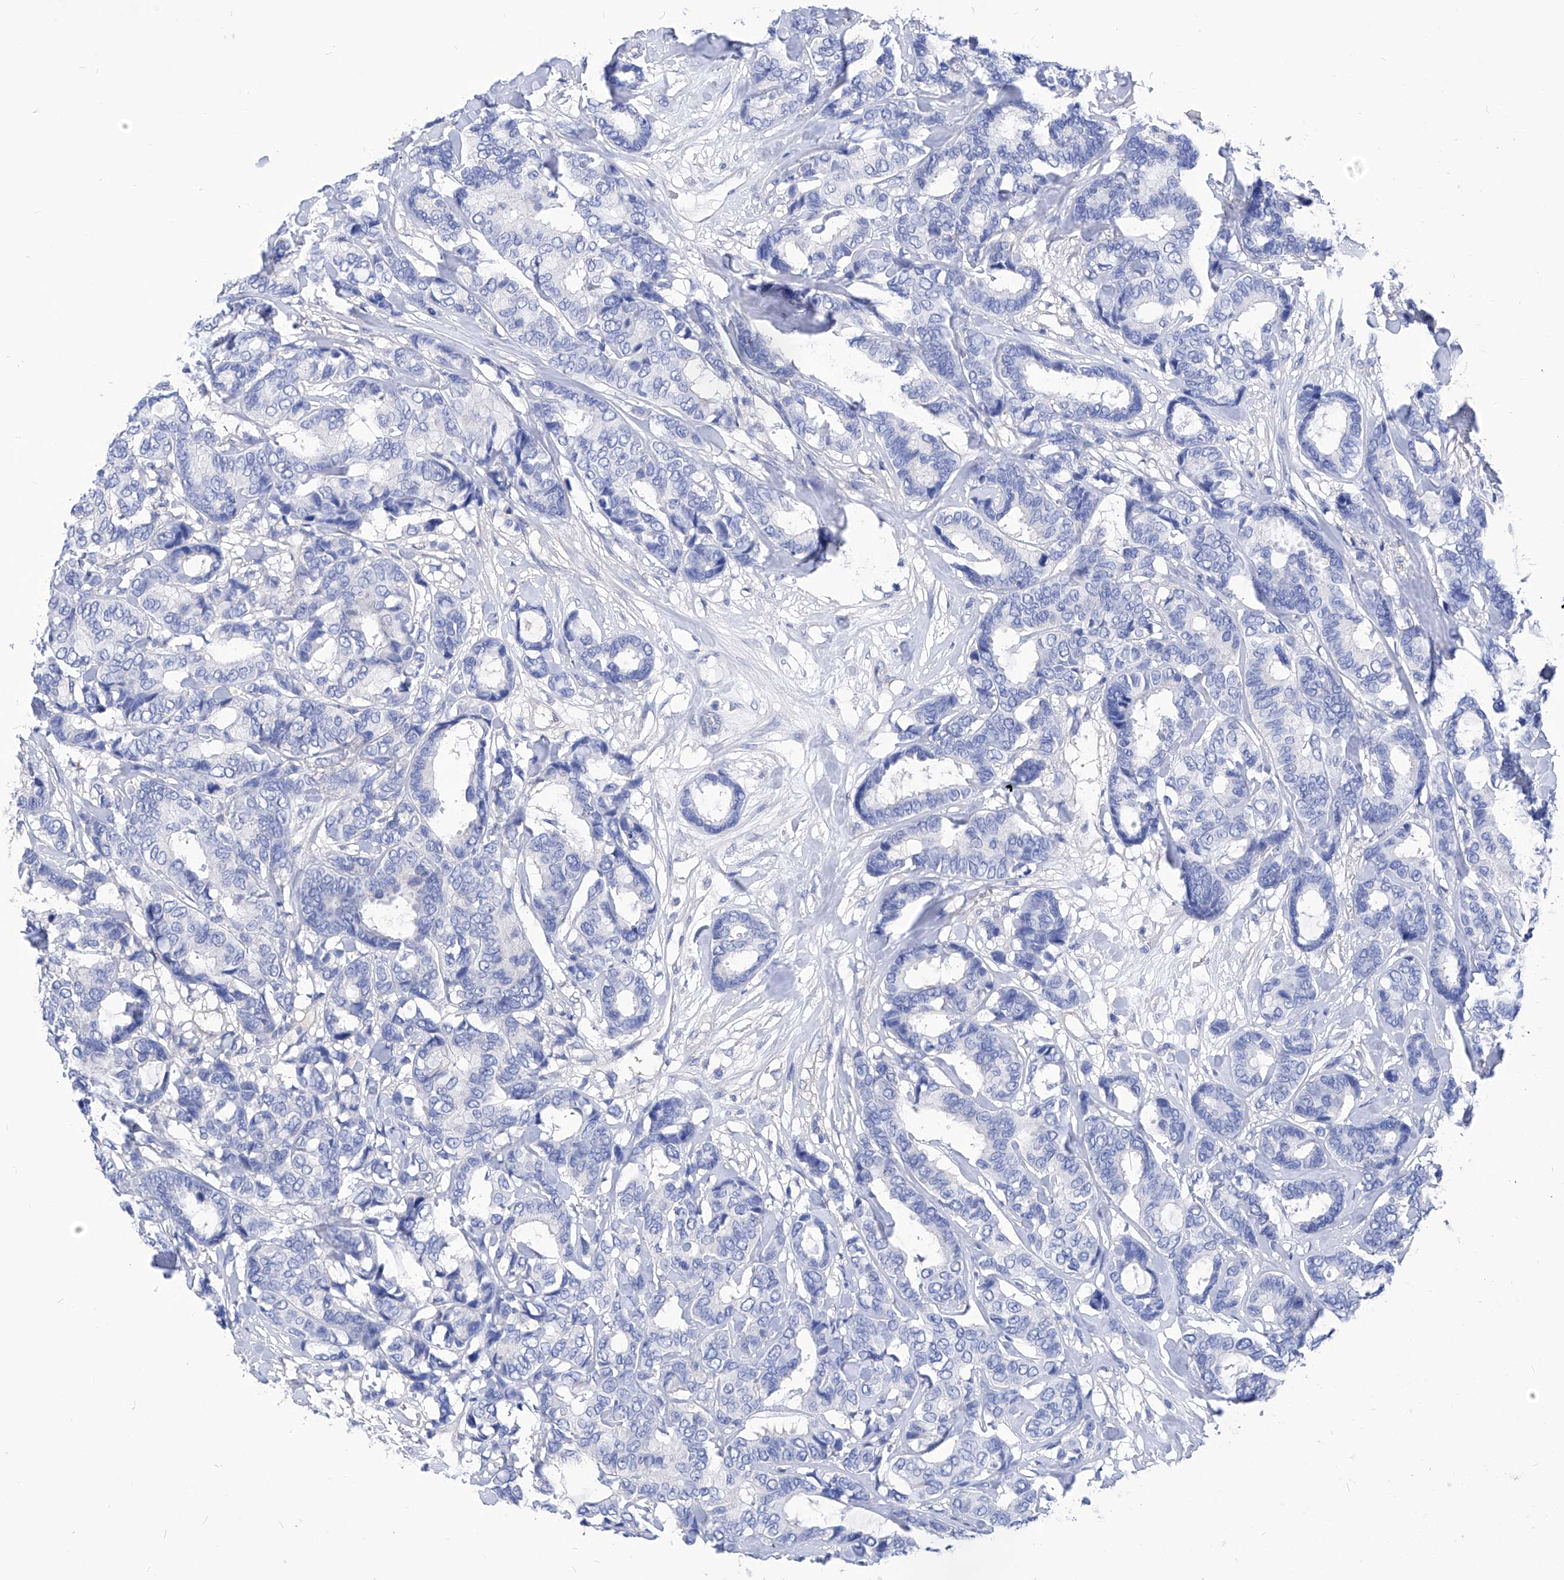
{"staining": {"intensity": "negative", "quantity": "none", "location": "none"}, "tissue": "breast cancer", "cell_type": "Tumor cells", "image_type": "cancer", "snomed": [{"axis": "morphology", "description": "Duct carcinoma"}, {"axis": "topography", "description": "Breast"}], "caption": "This is an immunohistochemistry micrograph of intraductal carcinoma (breast). There is no positivity in tumor cells.", "gene": "XPNPEP1", "patient": {"sex": "female", "age": 87}}